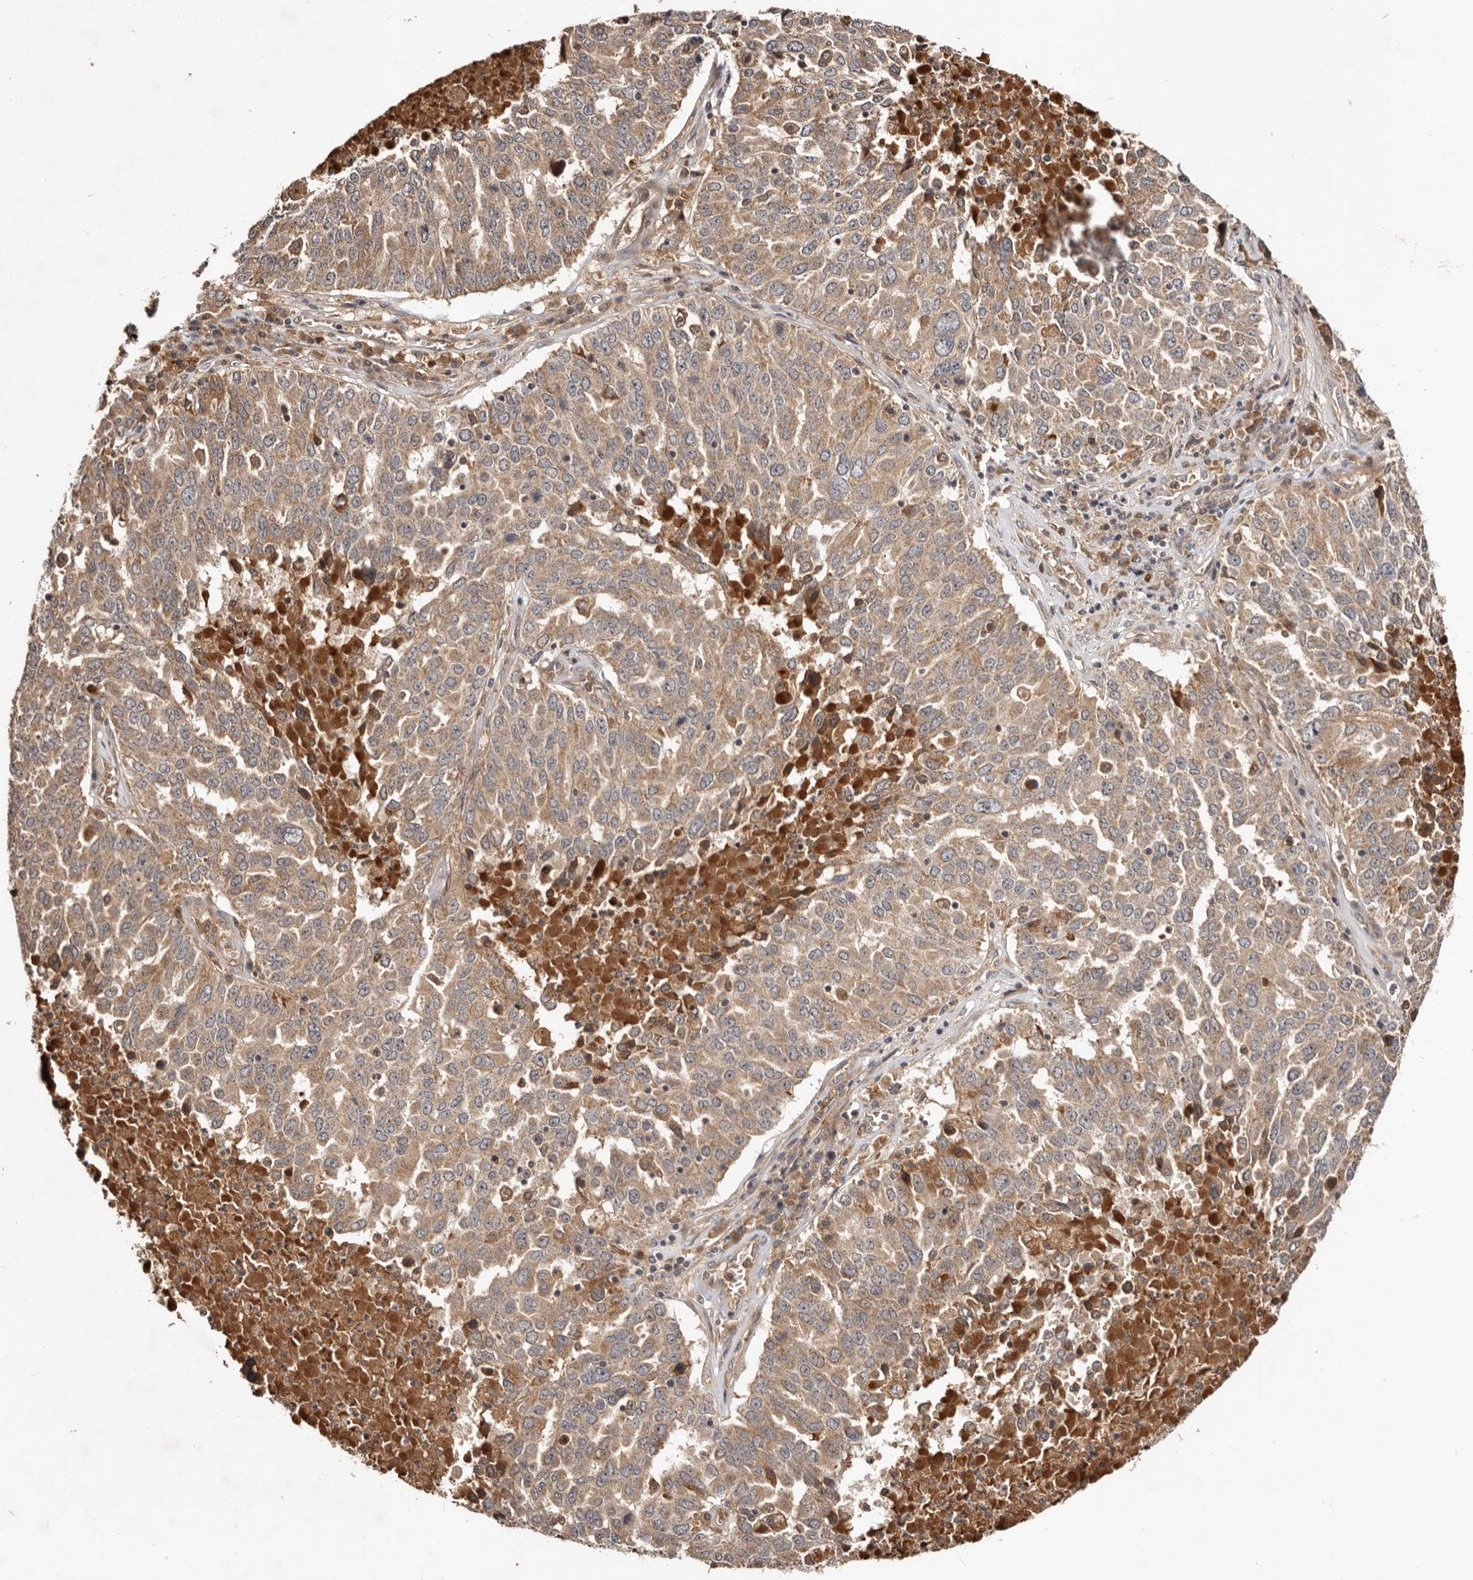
{"staining": {"intensity": "weak", "quantity": ">75%", "location": "cytoplasmic/membranous"}, "tissue": "ovarian cancer", "cell_type": "Tumor cells", "image_type": "cancer", "snomed": [{"axis": "morphology", "description": "Carcinoma, endometroid"}, {"axis": "topography", "description": "Ovary"}], "caption": "Protein expression analysis of human ovarian endometroid carcinoma reveals weak cytoplasmic/membranous staining in about >75% of tumor cells.", "gene": "PKIB", "patient": {"sex": "female", "age": 62}}